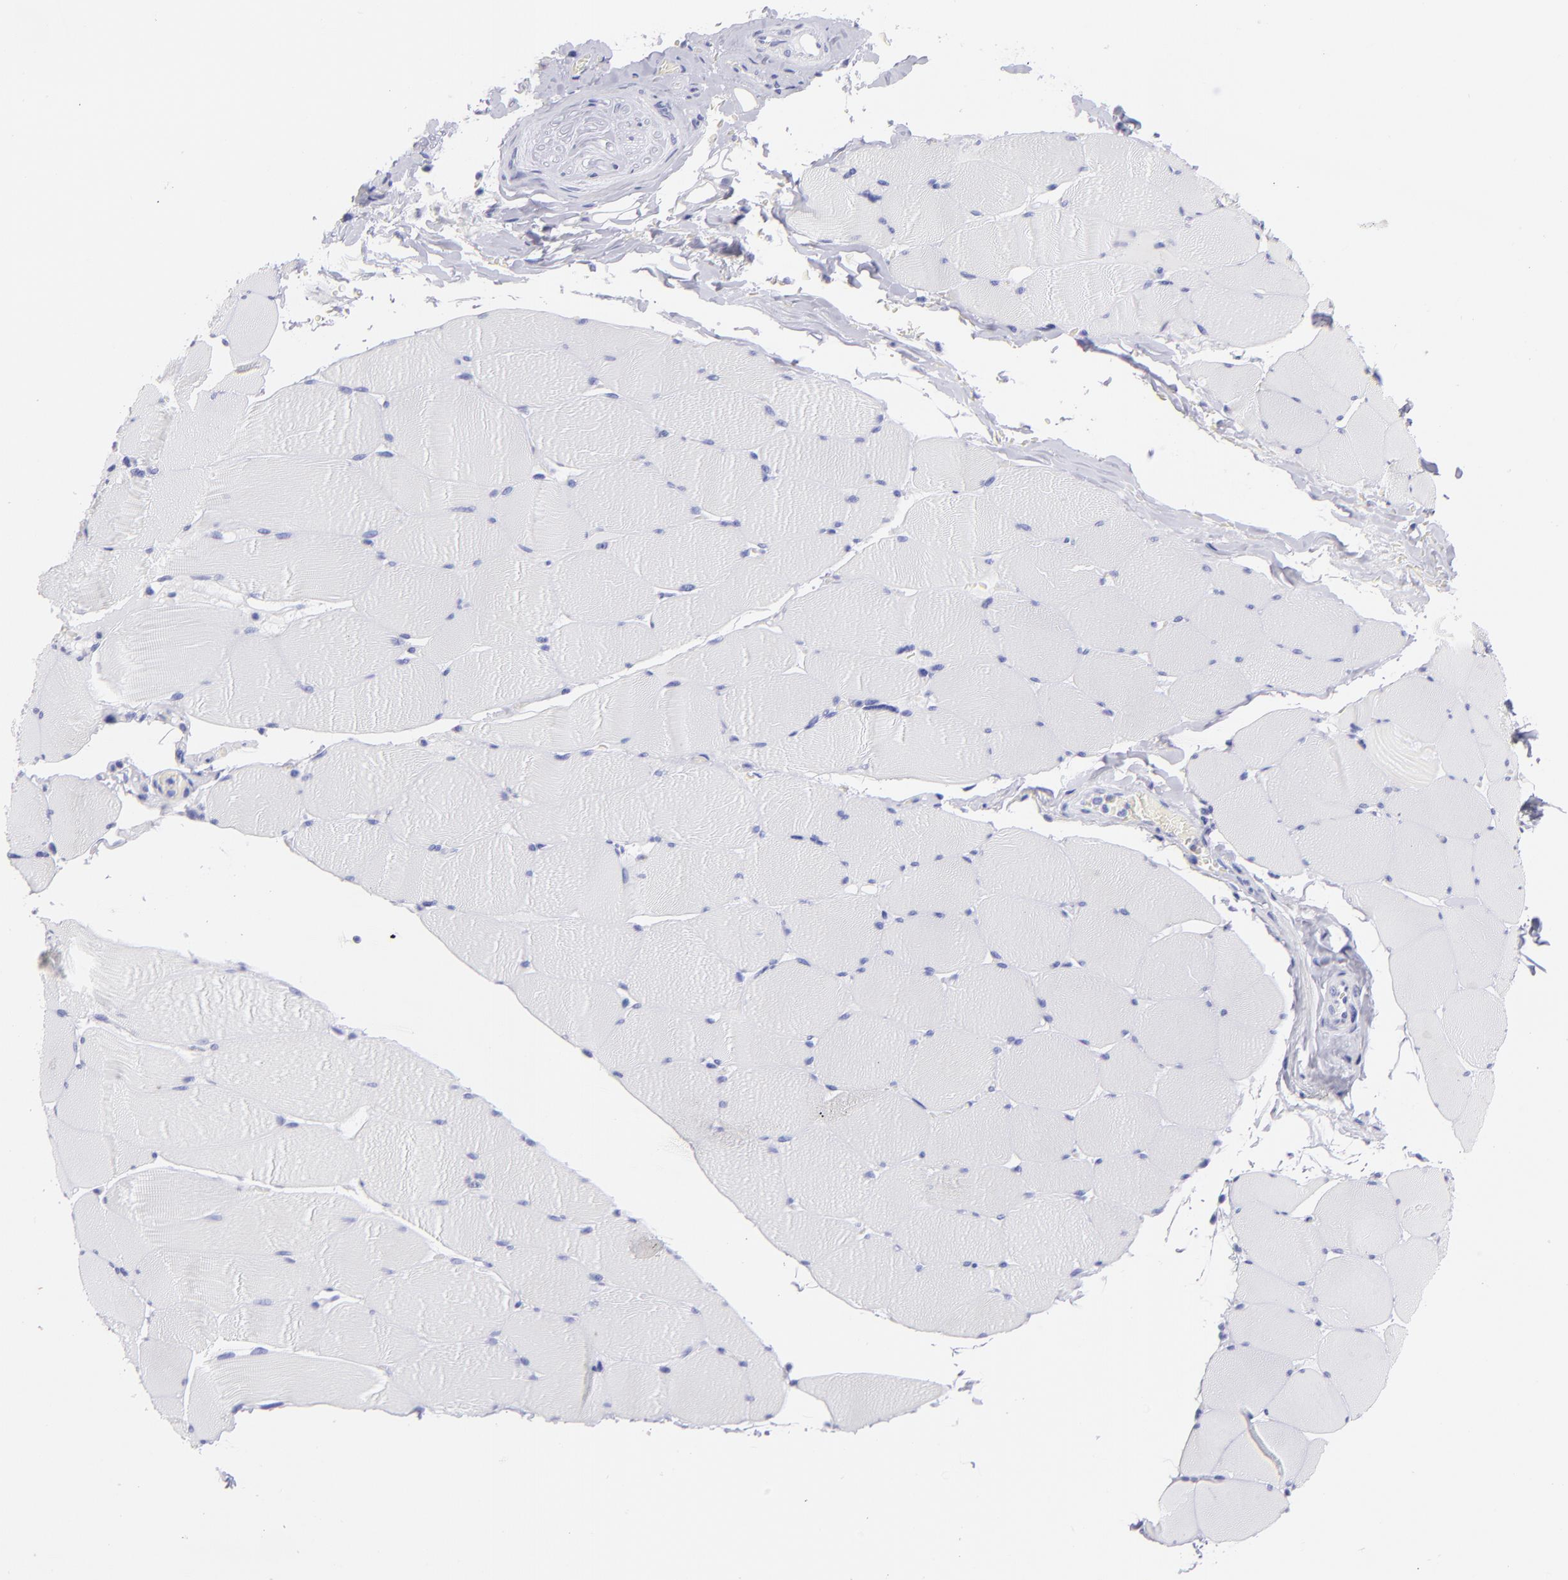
{"staining": {"intensity": "negative", "quantity": "none", "location": "none"}, "tissue": "skeletal muscle", "cell_type": "Myocytes", "image_type": "normal", "snomed": [{"axis": "morphology", "description": "Normal tissue, NOS"}, {"axis": "topography", "description": "Skeletal muscle"}], "caption": "Immunohistochemistry (IHC) histopathology image of unremarkable skeletal muscle stained for a protein (brown), which demonstrates no staining in myocytes. (DAB (3,3'-diaminobenzidine) immunohistochemistry with hematoxylin counter stain).", "gene": "PIP", "patient": {"sex": "male", "age": 62}}